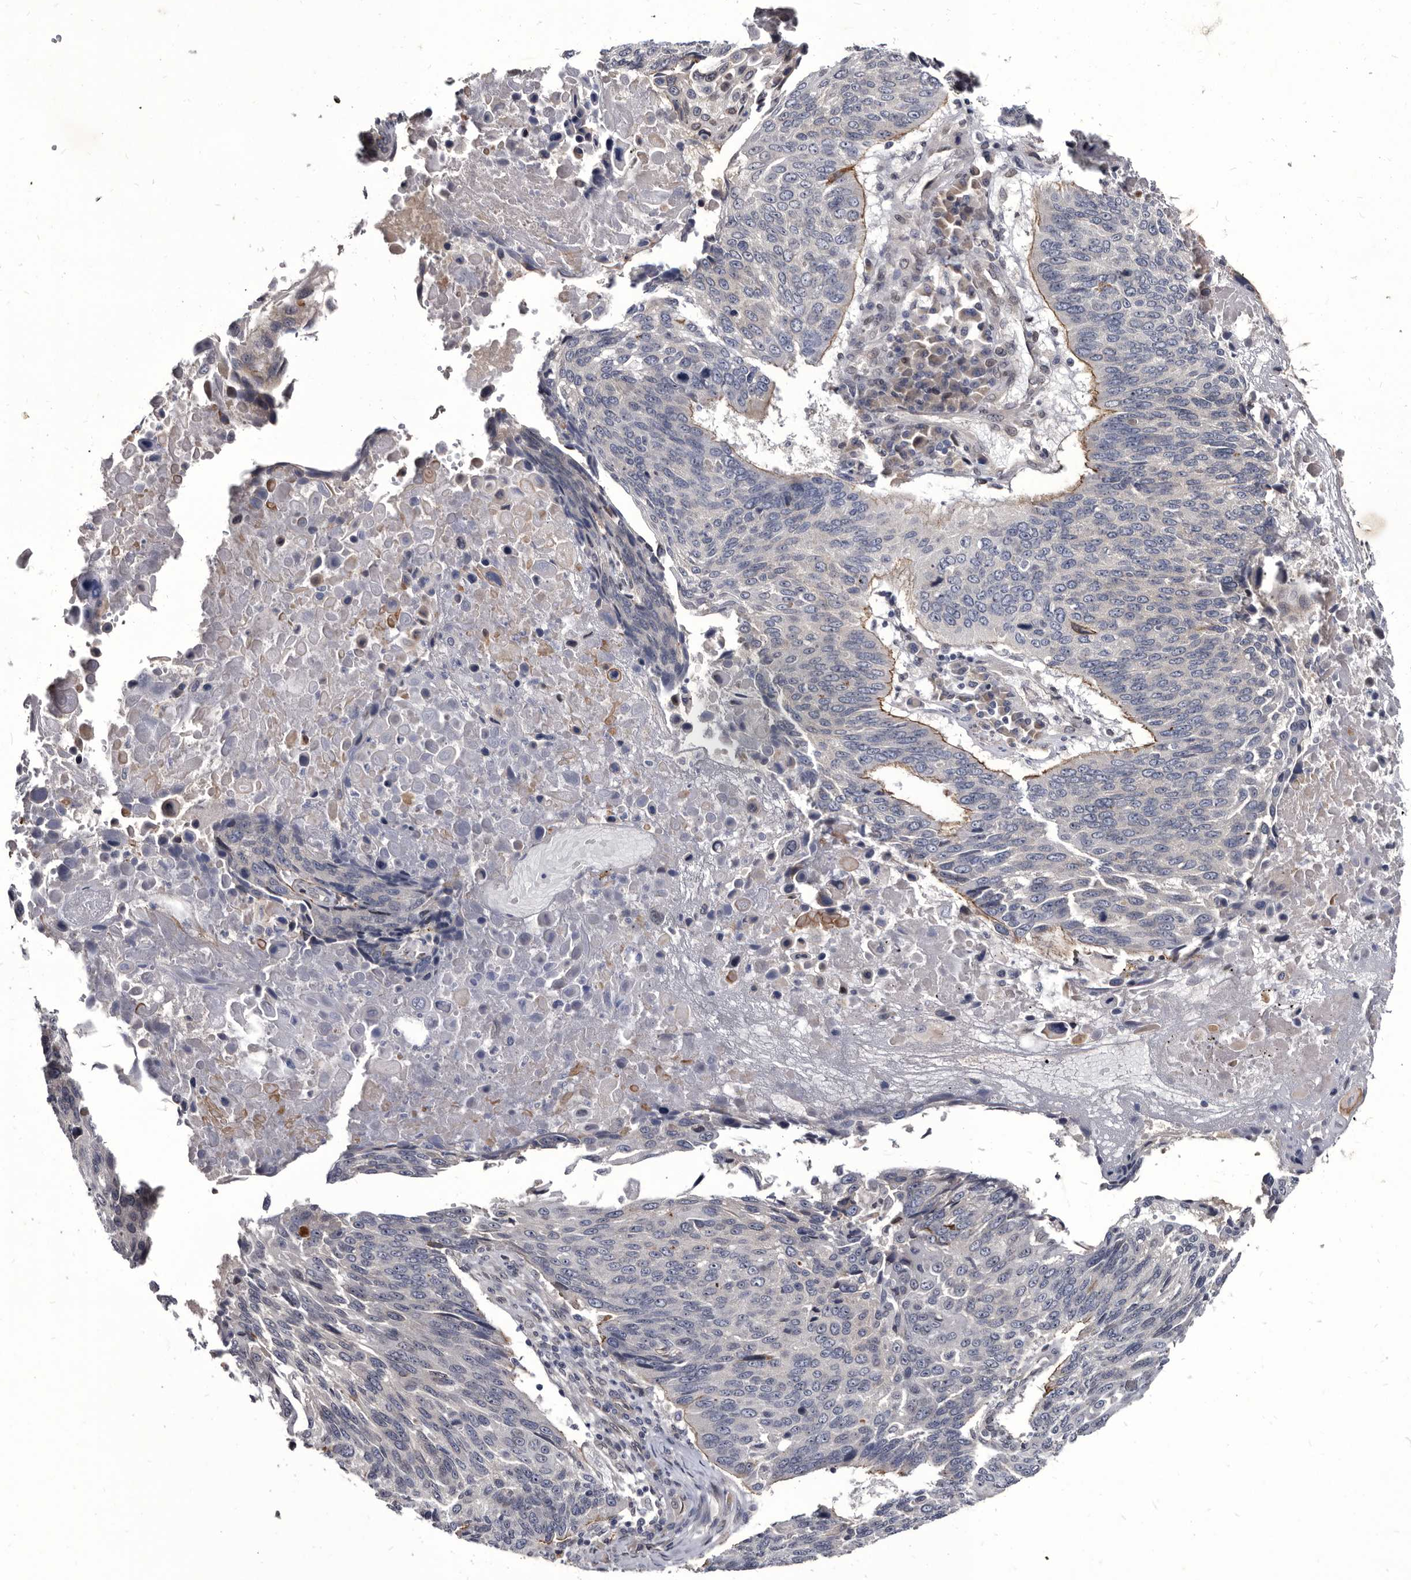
{"staining": {"intensity": "moderate", "quantity": "<25%", "location": "cytoplasmic/membranous"}, "tissue": "lung cancer", "cell_type": "Tumor cells", "image_type": "cancer", "snomed": [{"axis": "morphology", "description": "Squamous cell carcinoma, NOS"}, {"axis": "topography", "description": "Lung"}], "caption": "A low amount of moderate cytoplasmic/membranous expression is appreciated in approximately <25% of tumor cells in lung cancer (squamous cell carcinoma) tissue. Using DAB (brown) and hematoxylin (blue) stains, captured at high magnification using brightfield microscopy.", "gene": "PROM1", "patient": {"sex": "male", "age": 66}}